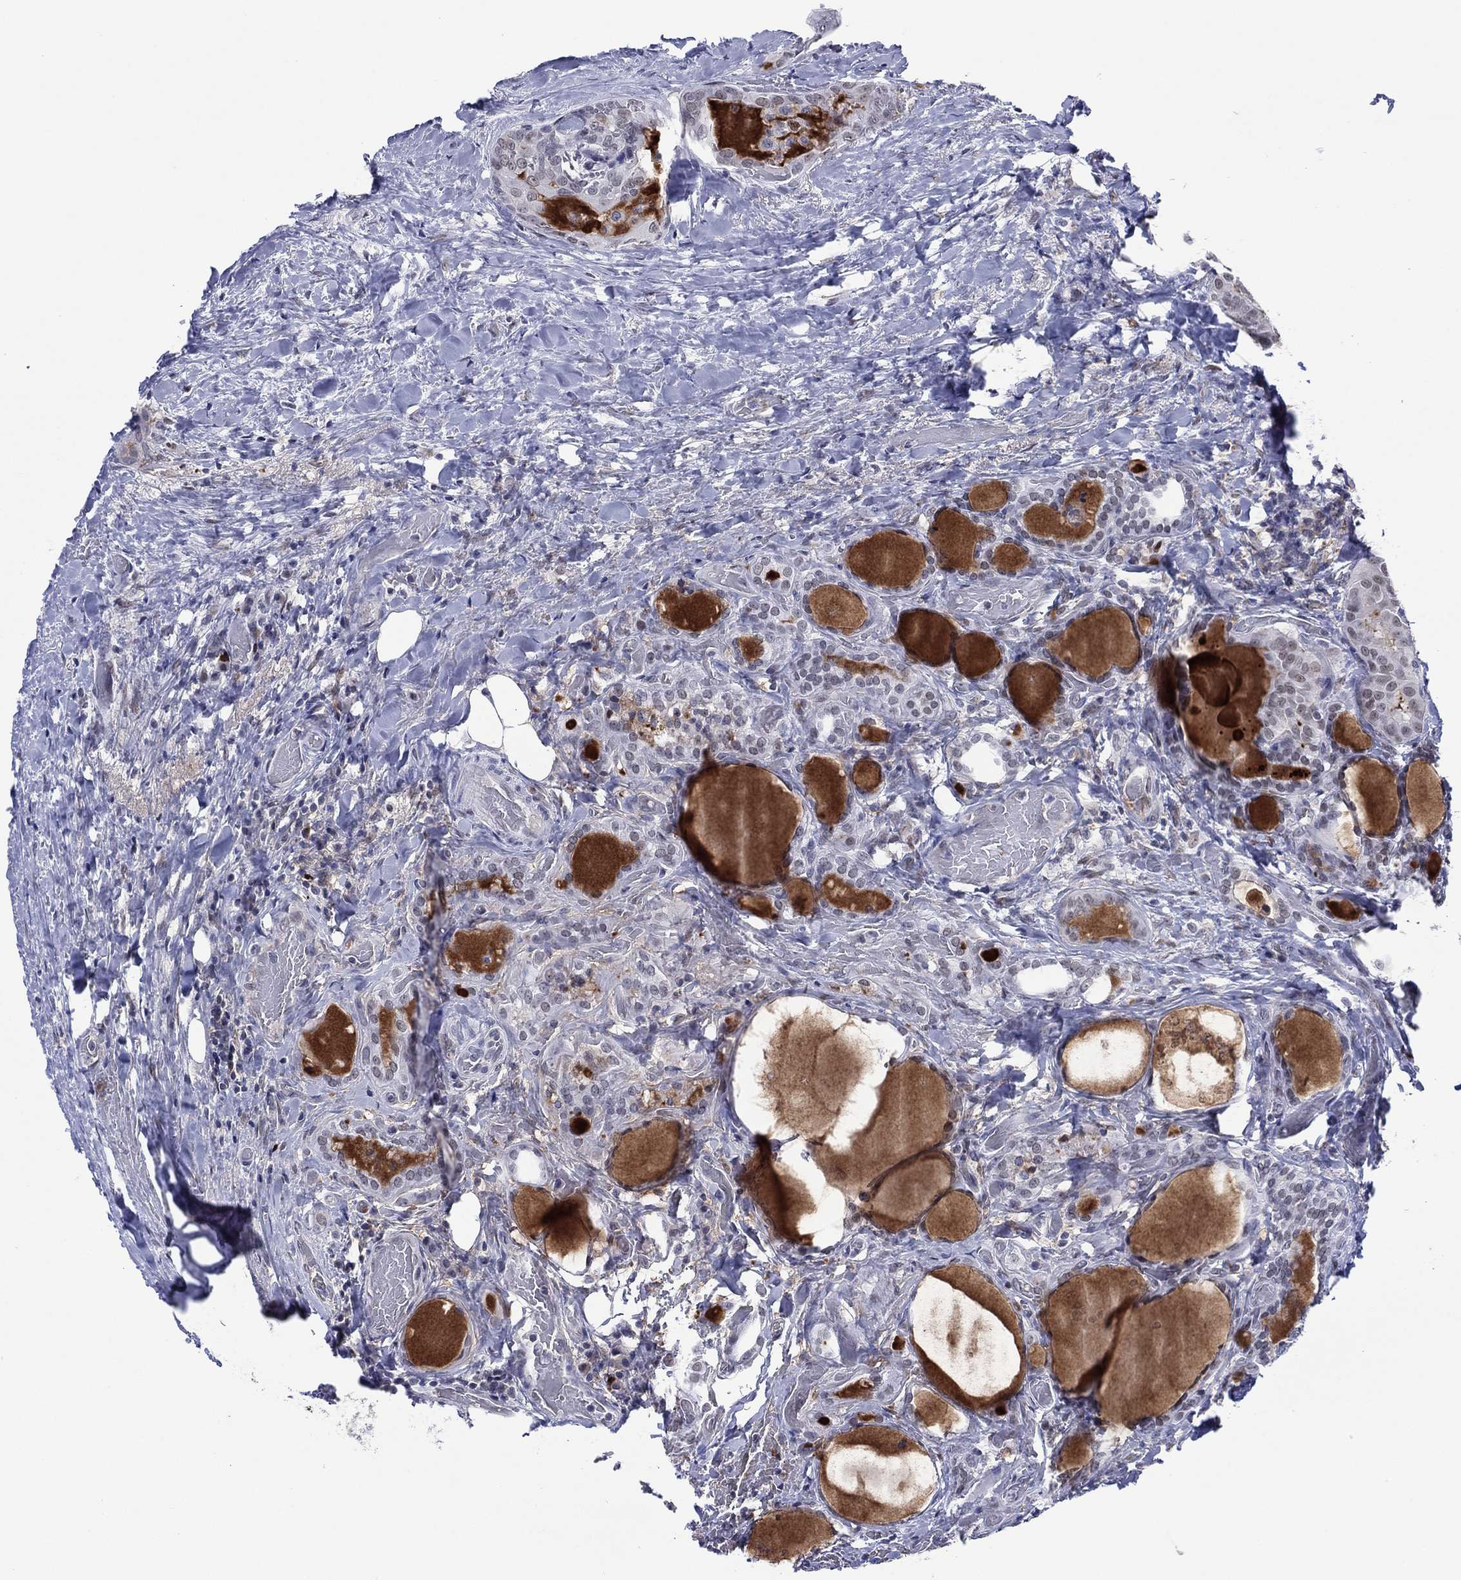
{"staining": {"intensity": "negative", "quantity": "none", "location": "none"}, "tissue": "thyroid cancer", "cell_type": "Tumor cells", "image_type": "cancer", "snomed": [{"axis": "morphology", "description": "Papillary adenocarcinoma, NOS"}, {"axis": "topography", "description": "Thyroid gland"}], "caption": "A high-resolution histopathology image shows immunohistochemistry (IHC) staining of thyroid cancer, which demonstrates no significant expression in tumor cells. Nuclei are stained in blue.", "gene": "GATA6", "patient": {"sex": "female", "age": 39}}